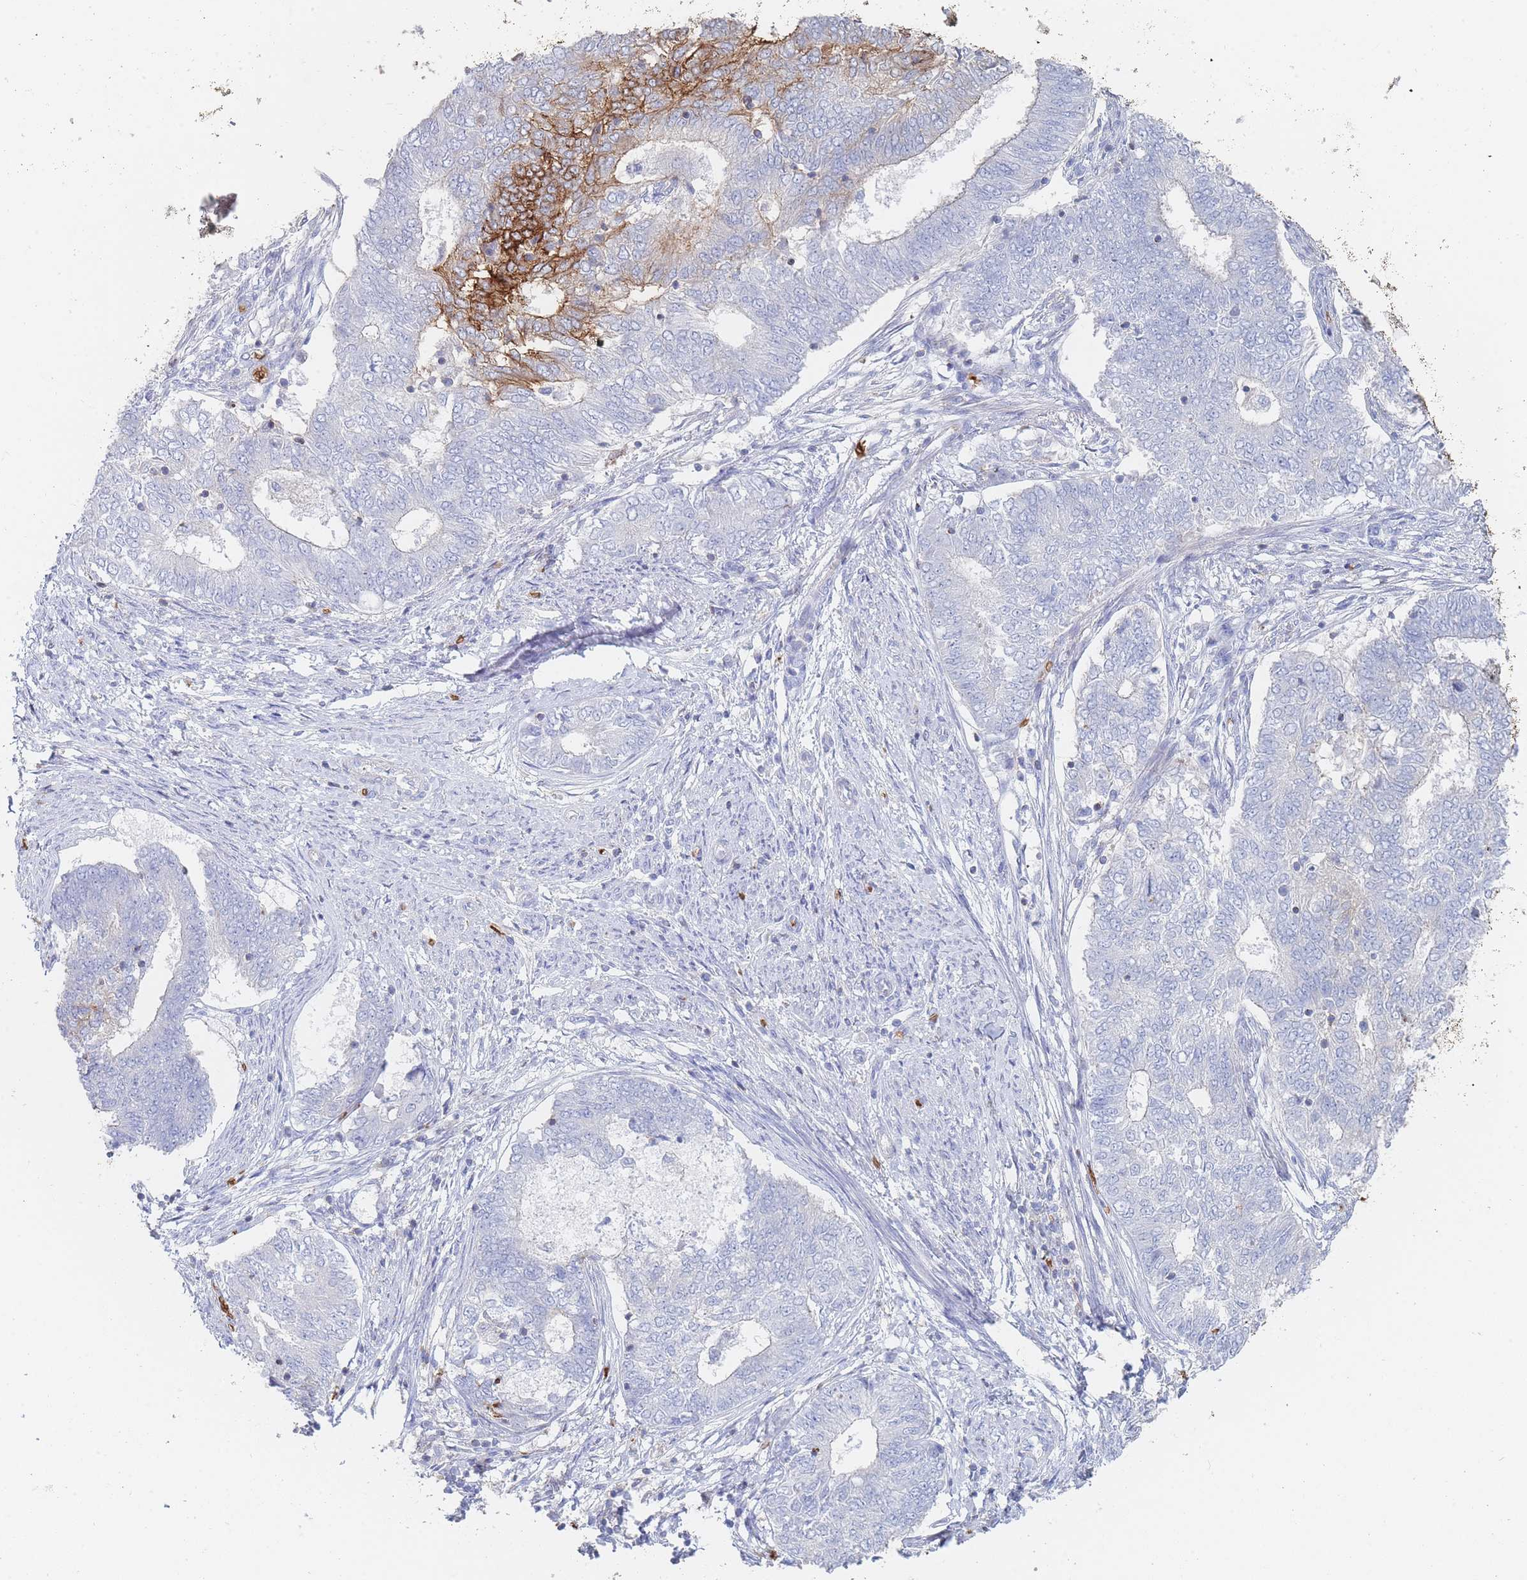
{"staining": {"intensity": "strong", "quantity": "<25%", "location": "cytoplasmic/membranous"}, "tissue": "endometrial cancer", "cell_type": "Tumor cells", "image_type": "cancer", "snomed": [{"axis": "morphology", "description": "Adenocarcinoma, NOS"}, {"axis": "topography", "description": "Endometrium"}], "caption": "Immunohistochemistry staining of adenocarcinoma (endometrial), which exhibits medium levels of strong cytoplasmic/membranous positivity in about <25% of tumor cells indicating strong cytoplasmic/membranous protein staining. The staining was performed using DAB (brown) for protein detection and nuclei were counterstained in hematoxylin (blue).", "gene": "SLC2A1", "patient": {"sex": "female", "age": 62}}